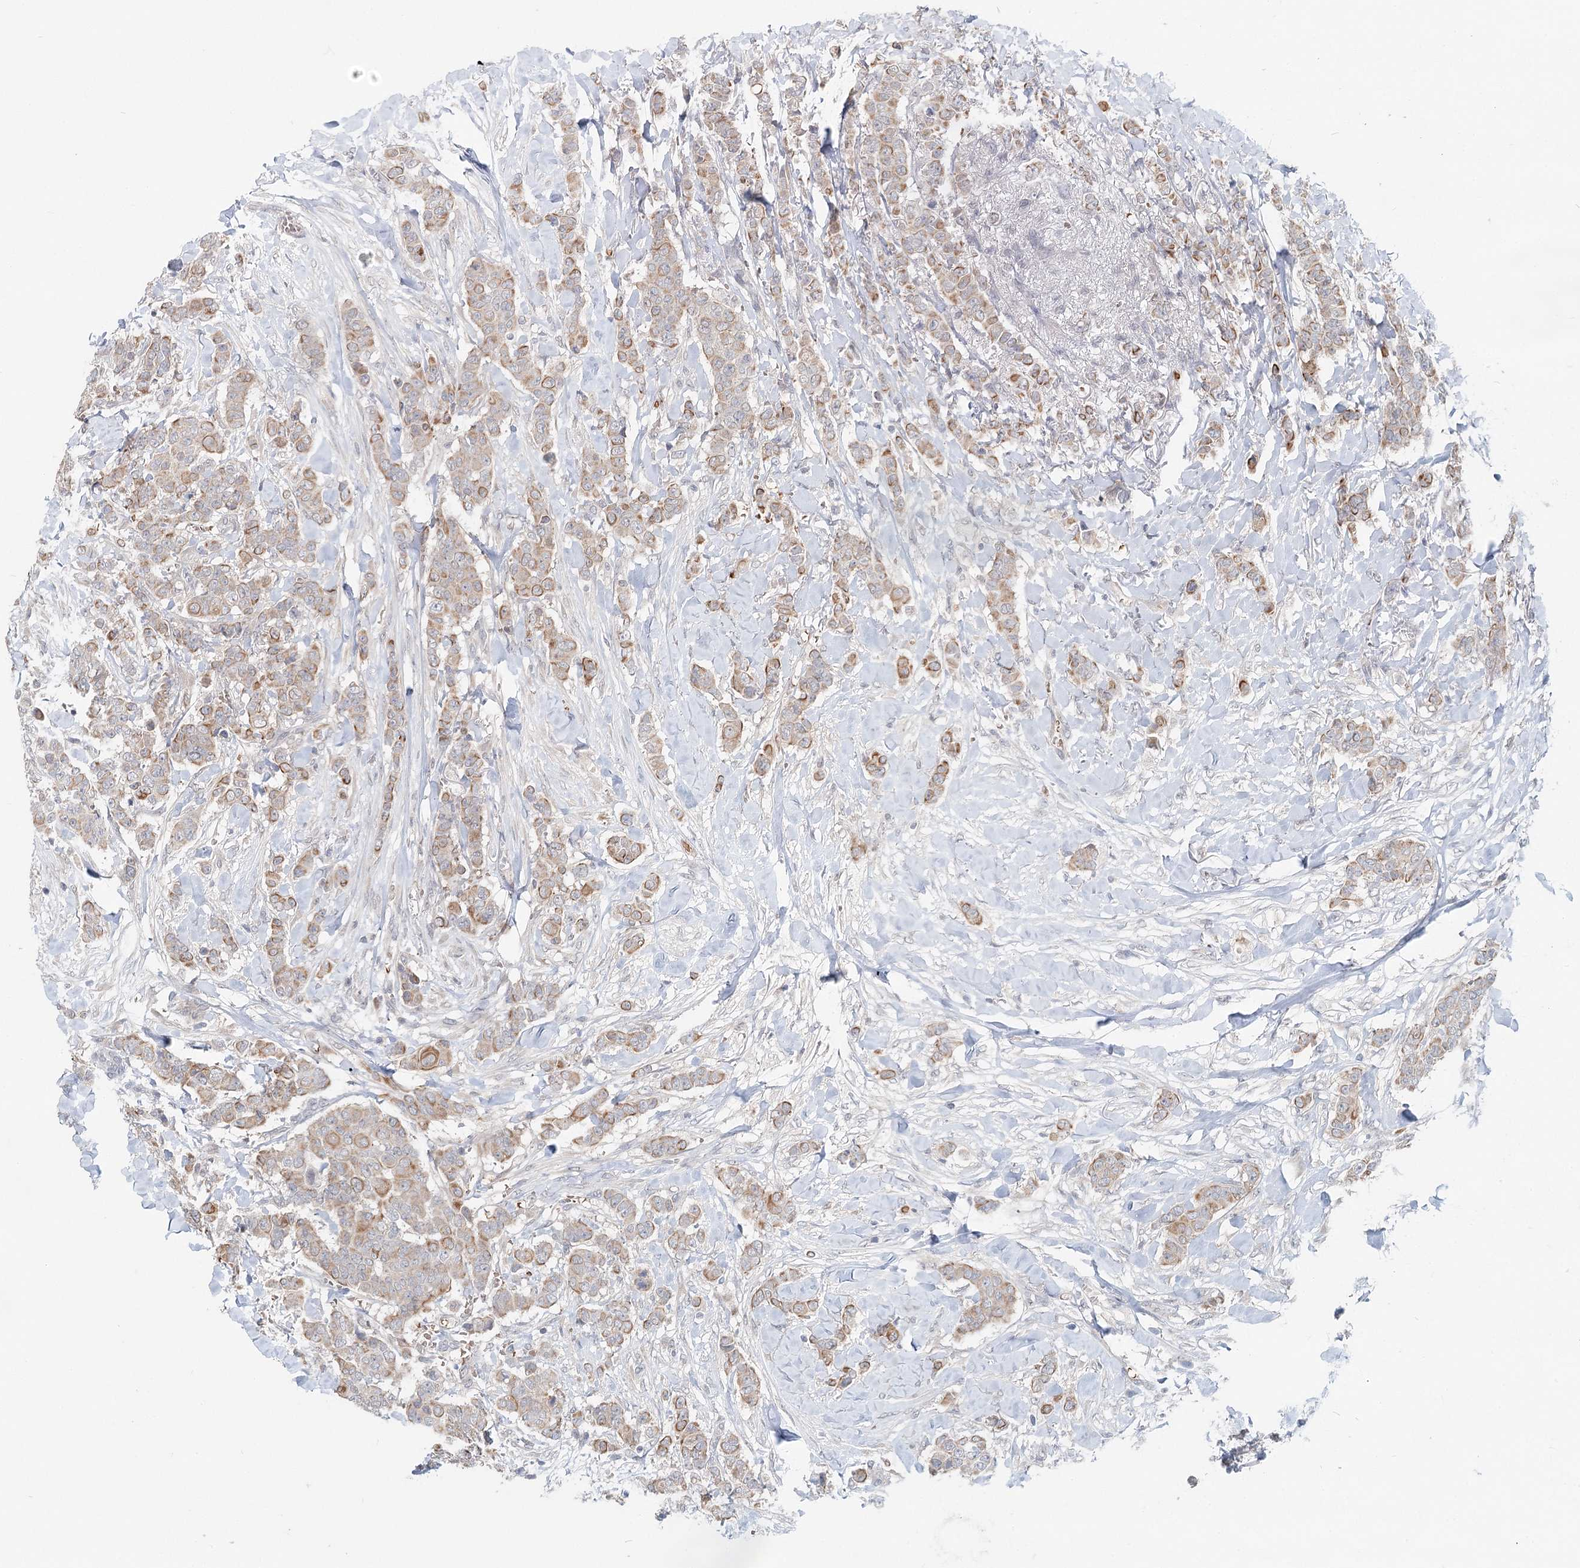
{"staining": {"intensity": "moderate", "quantity": ">75%", "location": "cytoplasmic/membranous"}, "tissue": "breast cancer", "cell_type": "Tumor cells", "image_type": "cancer", "snomed": [{"axis": "morphology", "description": "Duct carcinoma"}, {"axis": "topography", "description": "Breast"}], "caption": "This is an image of IHC staining of breast cancer, which shows moderate positivity in the cytoplasmic/membranous of tumor cells.", "gene": "FBXO7", "patient": {"sex": "female", "age": 40}}